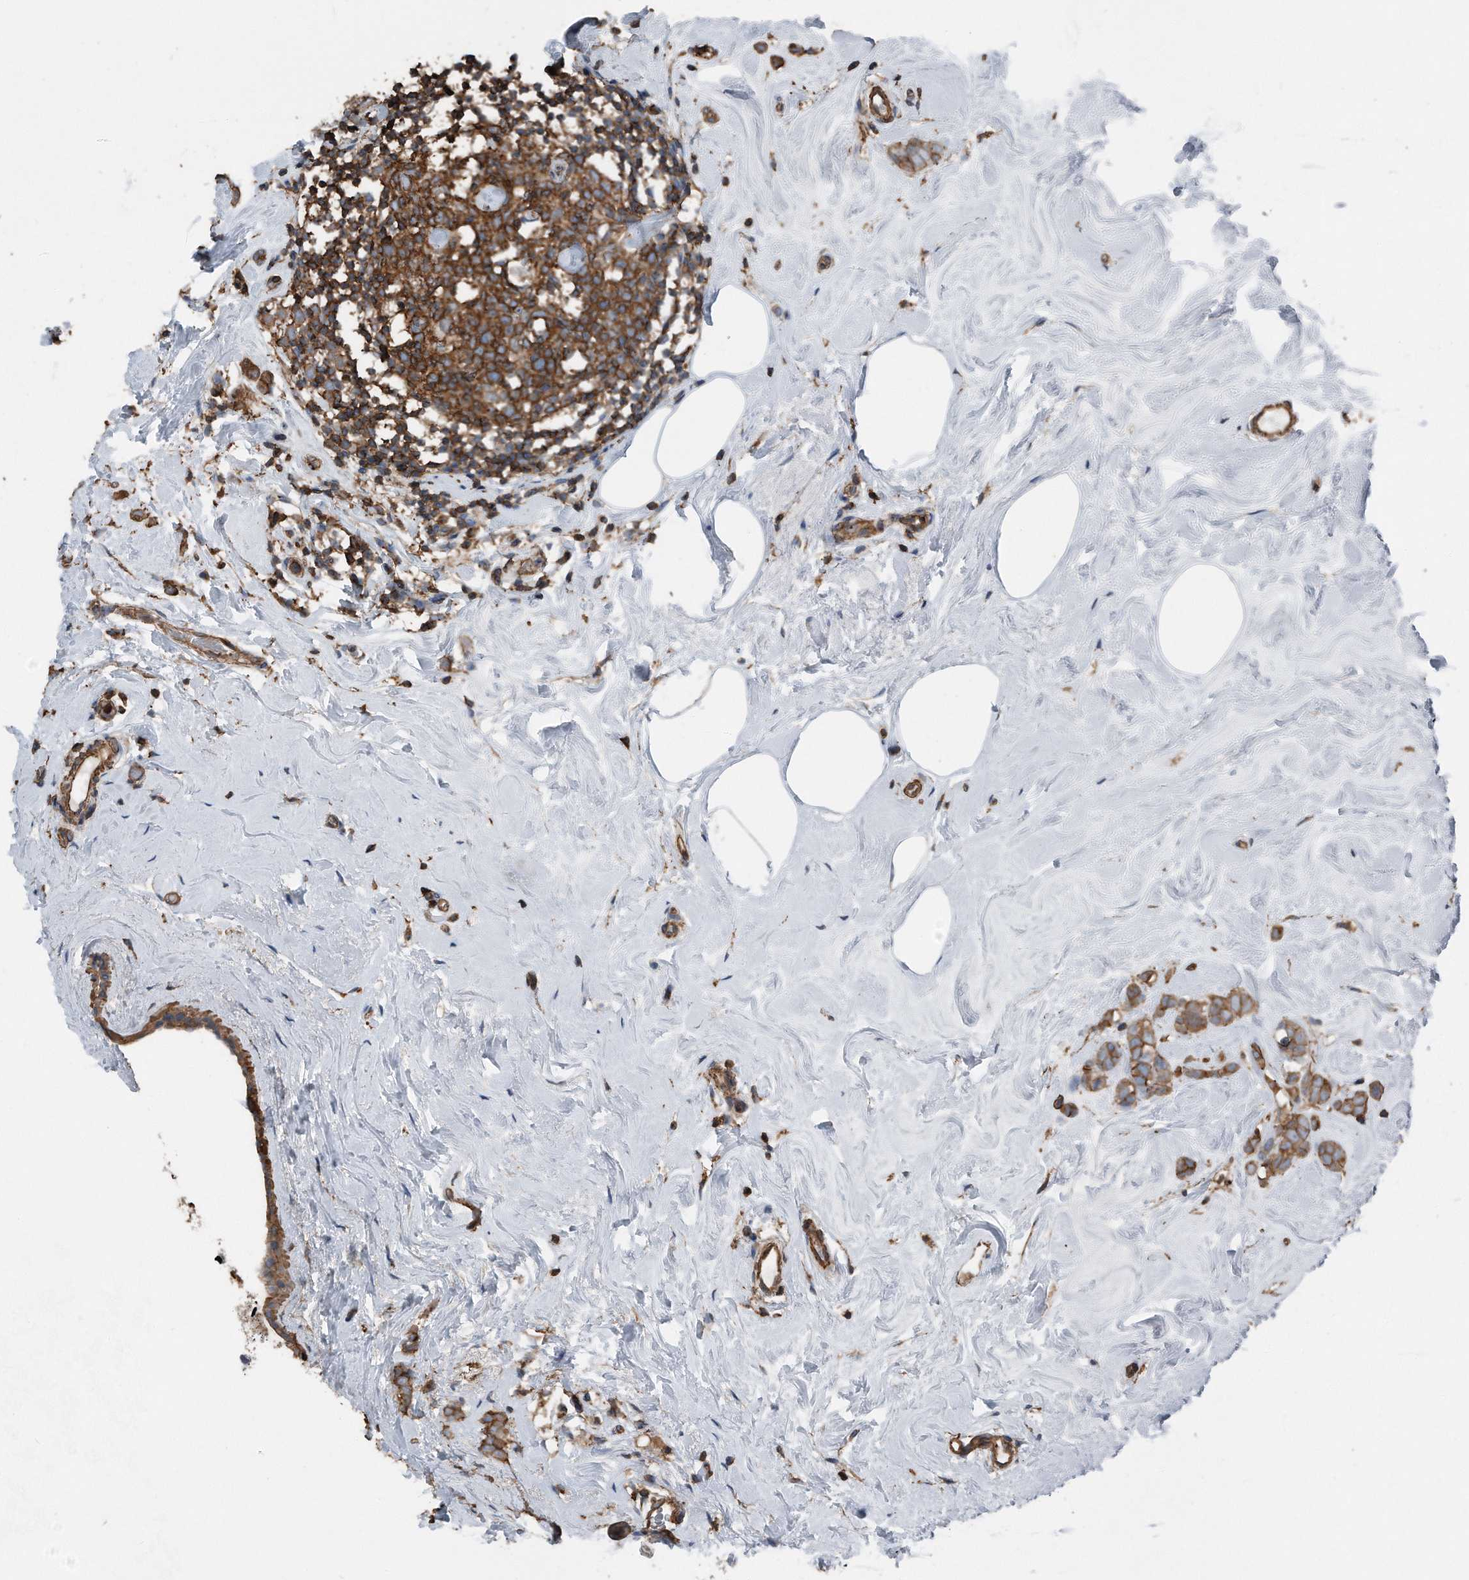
{"staining": {"intensity": "moderate", "quantity": ">75%", "location": "cytoplasmic/membranous"}, "tissue": "breast cancer", "cell_type": "Tumor cells", "image_type": "cancer", "snomed": [{"axis": "morphology", "description": "Lobular carcinoma"}, {"axis": "topography", "description": "Breast"}], "caption": "Human lobular carcinoma (breast) stained with a brown dye shows moderate cytoplasmic/membranous positive staining in approximately >75% of tumor cells.", "gene": "RSPO3", "patient": {"sex": "female", "age": 47}}